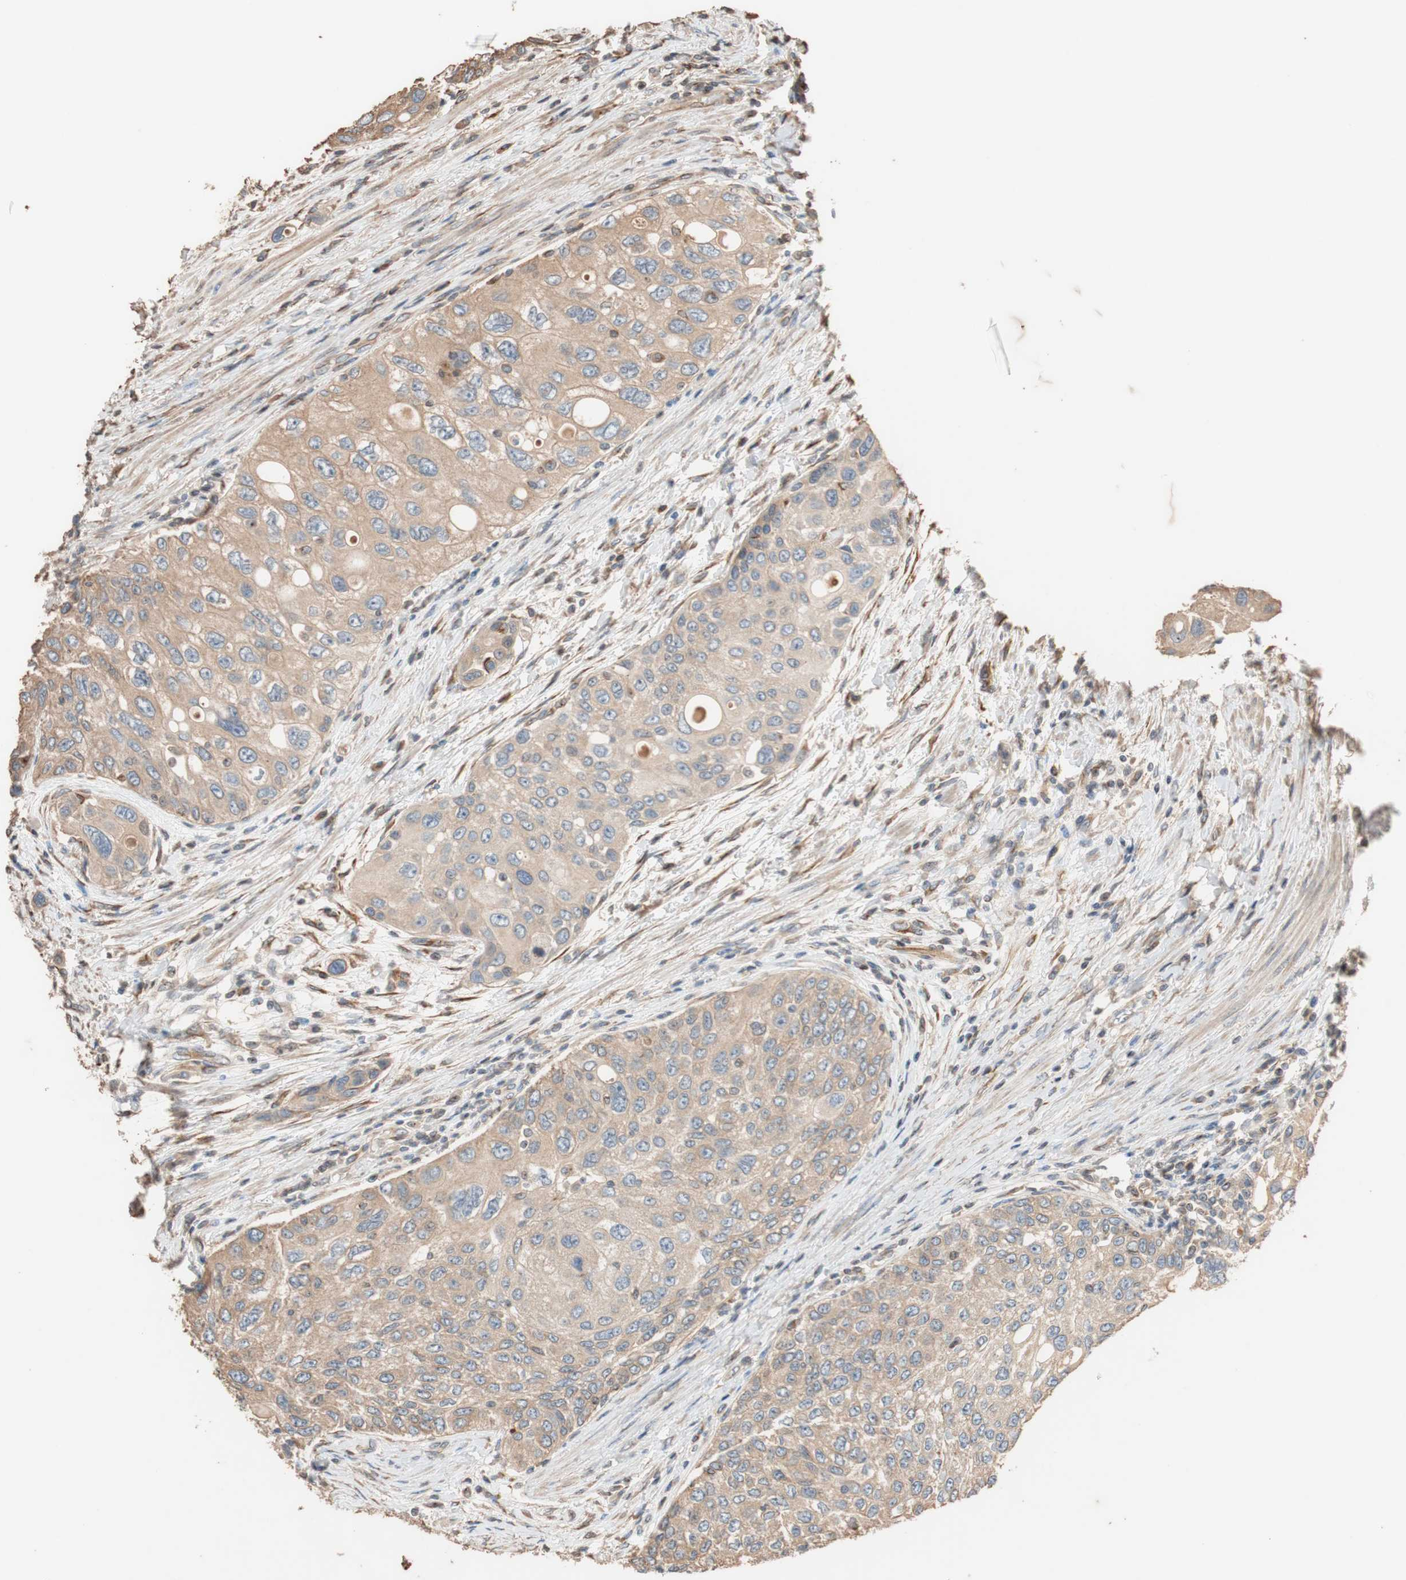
{"staining": {"intensity": "weak", "quantity": "25%-75%", "location": "cytoplasmic/membranous"}, "tissue": "urothelial cancer", "cell_type": "Tumor cells", "image_type": "cancer", "snomed": [{"axis": "morphology", "description": "Urothelial carcinoma, High grade"}, {"axis": "topography", "description": "Urinary bladder"}], "caption": "A micrograph showing weak cytoplasmic/membranous staining in about 25%-75% of tumor cells in high-grade urothelial carcinoma, as visualized by brown immunohistochemical staining.", "gene": "TUBB", "patient": {"sex": "female", "age": 56}}